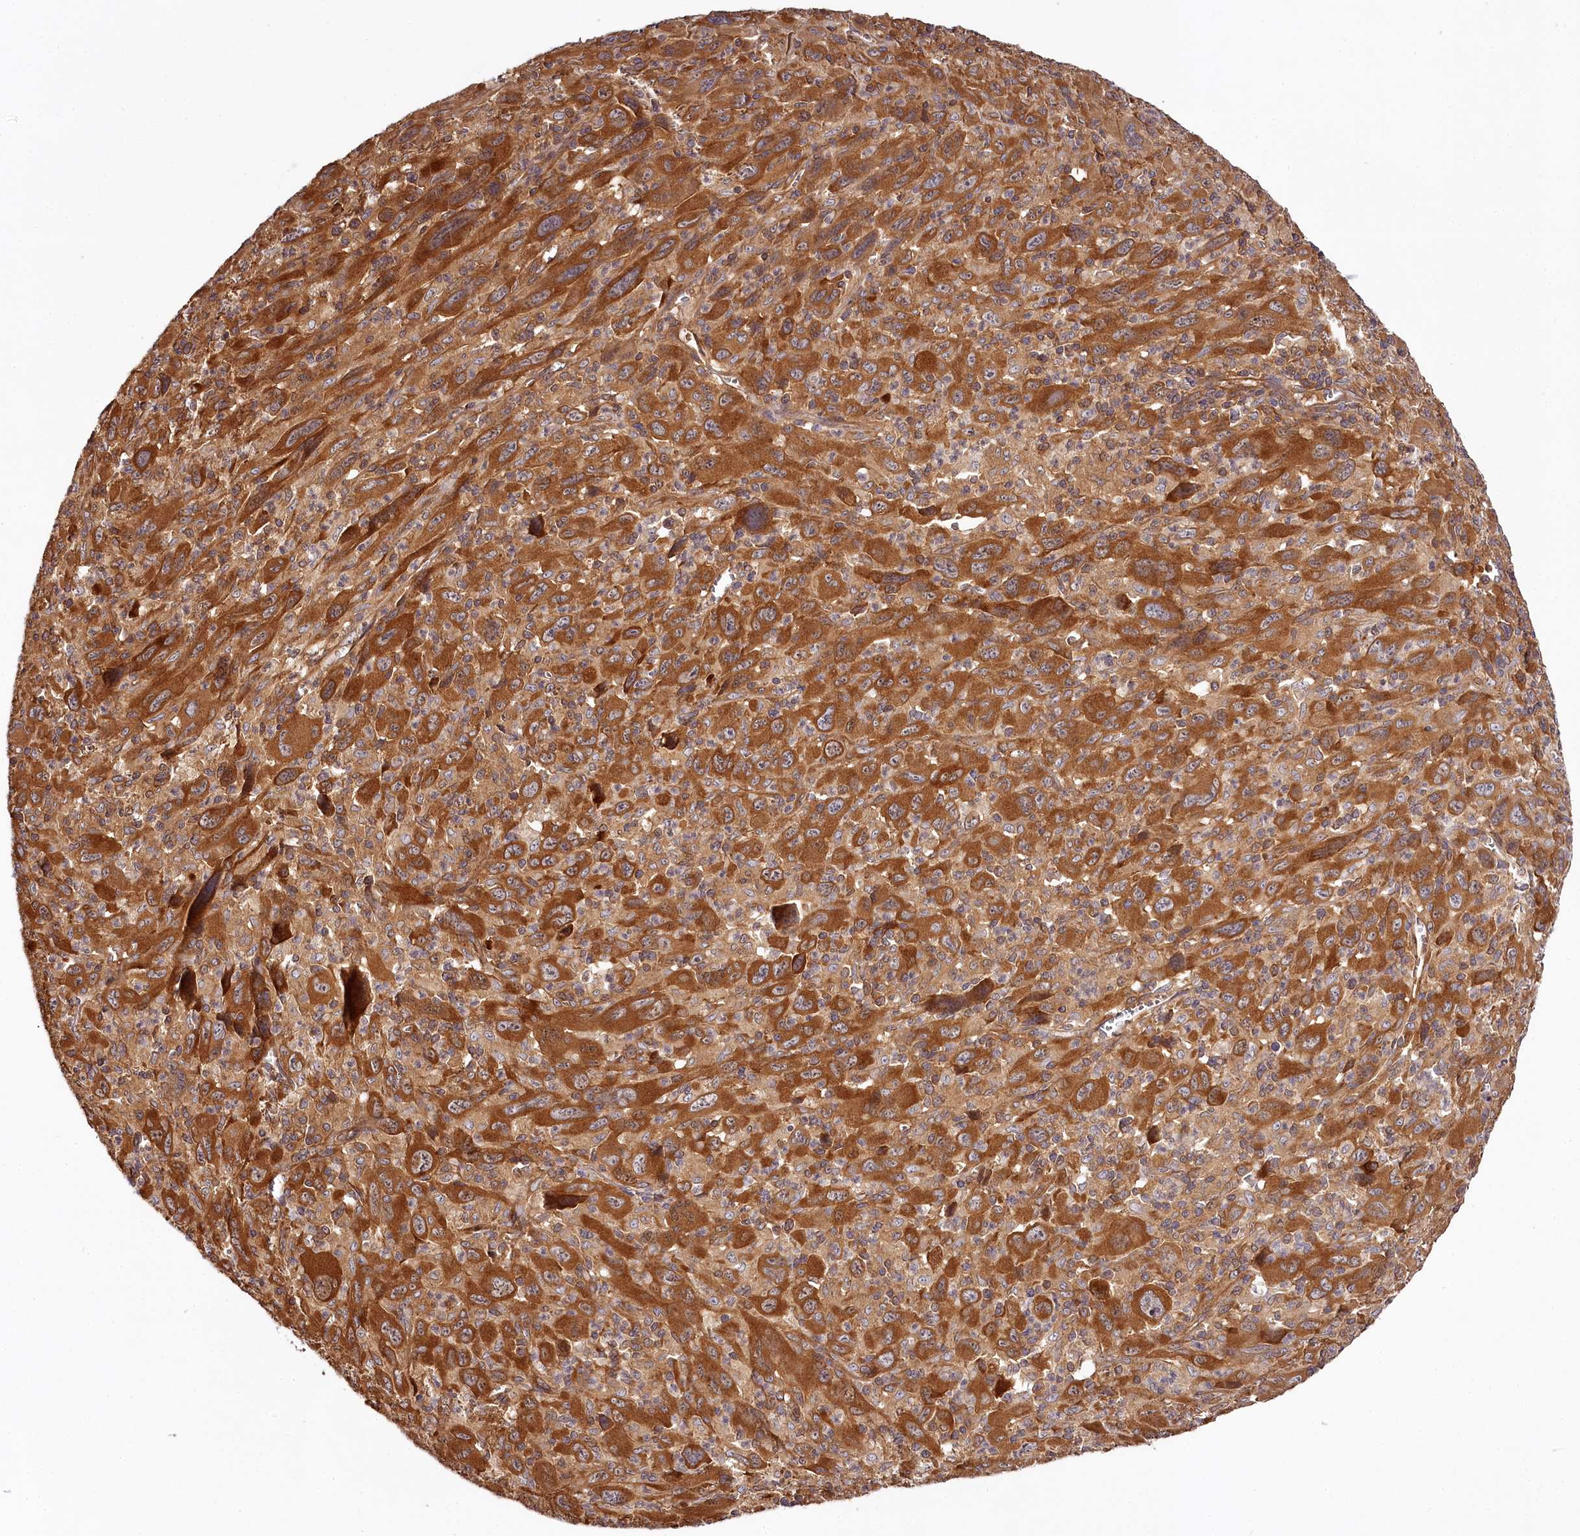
{"staining": {"intensity": "strong", "quantity": ">75%", "location": "cytoplasmic/membranous"}, "tissue": "melanoma", "cell_type": "Tumor cells", "image_type": "cancer", "snomed": [{"axis": "morphology", "description": "Malignant melanoma, Metastatic site"}, {"axis": "topography", "description": "Skin"}], "caption": "Tumor cells display high levels of strong cytoplasmic/membranous positivity in approximately >75% of cells in malignant melanoma (metastatic site).", "gene": "TARS1", "patient": {"sex": "female", "age": 56}}